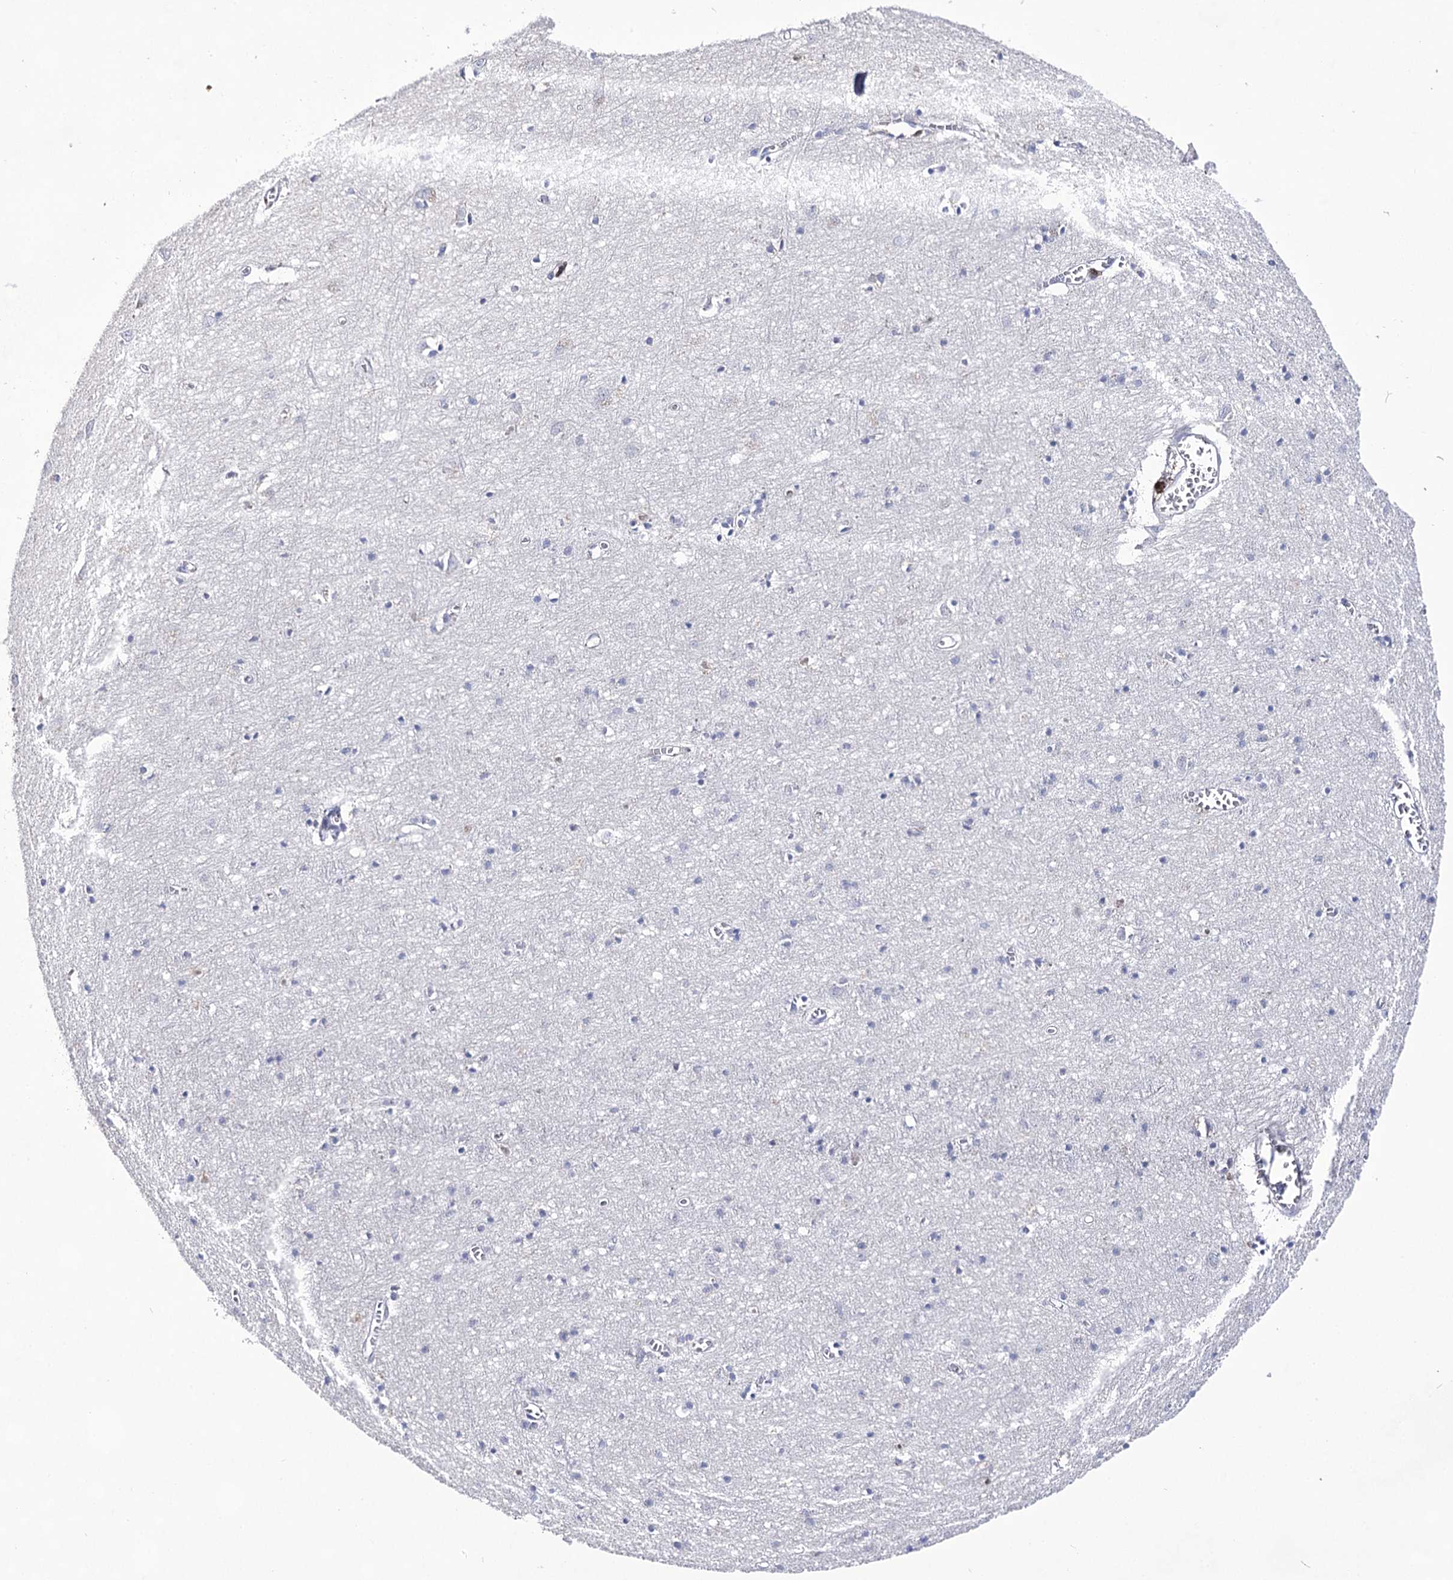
{"staining": {"intensity": "negative", "quantity": "none", "location": "none"}, "tissue": "cerebral cortex", "cell_type": "Endothelial cells", "image_type": "normal", "snomed": [{"axis": "morphology", "description": "Normal tissue, NOS"}, {"axis": "topography", "description": "Cerebral cortex"}], "caption": "Endothelial cells show no significant protein expression in normal cerebral cortex. The staining was performed using DAB to visualize the protein expression in brown, while the nuclei were stained in blue with hematoxylin (Magnification: 20x).", "gene": "UGDH", "patient": {"sex": "female", "age": 64}}